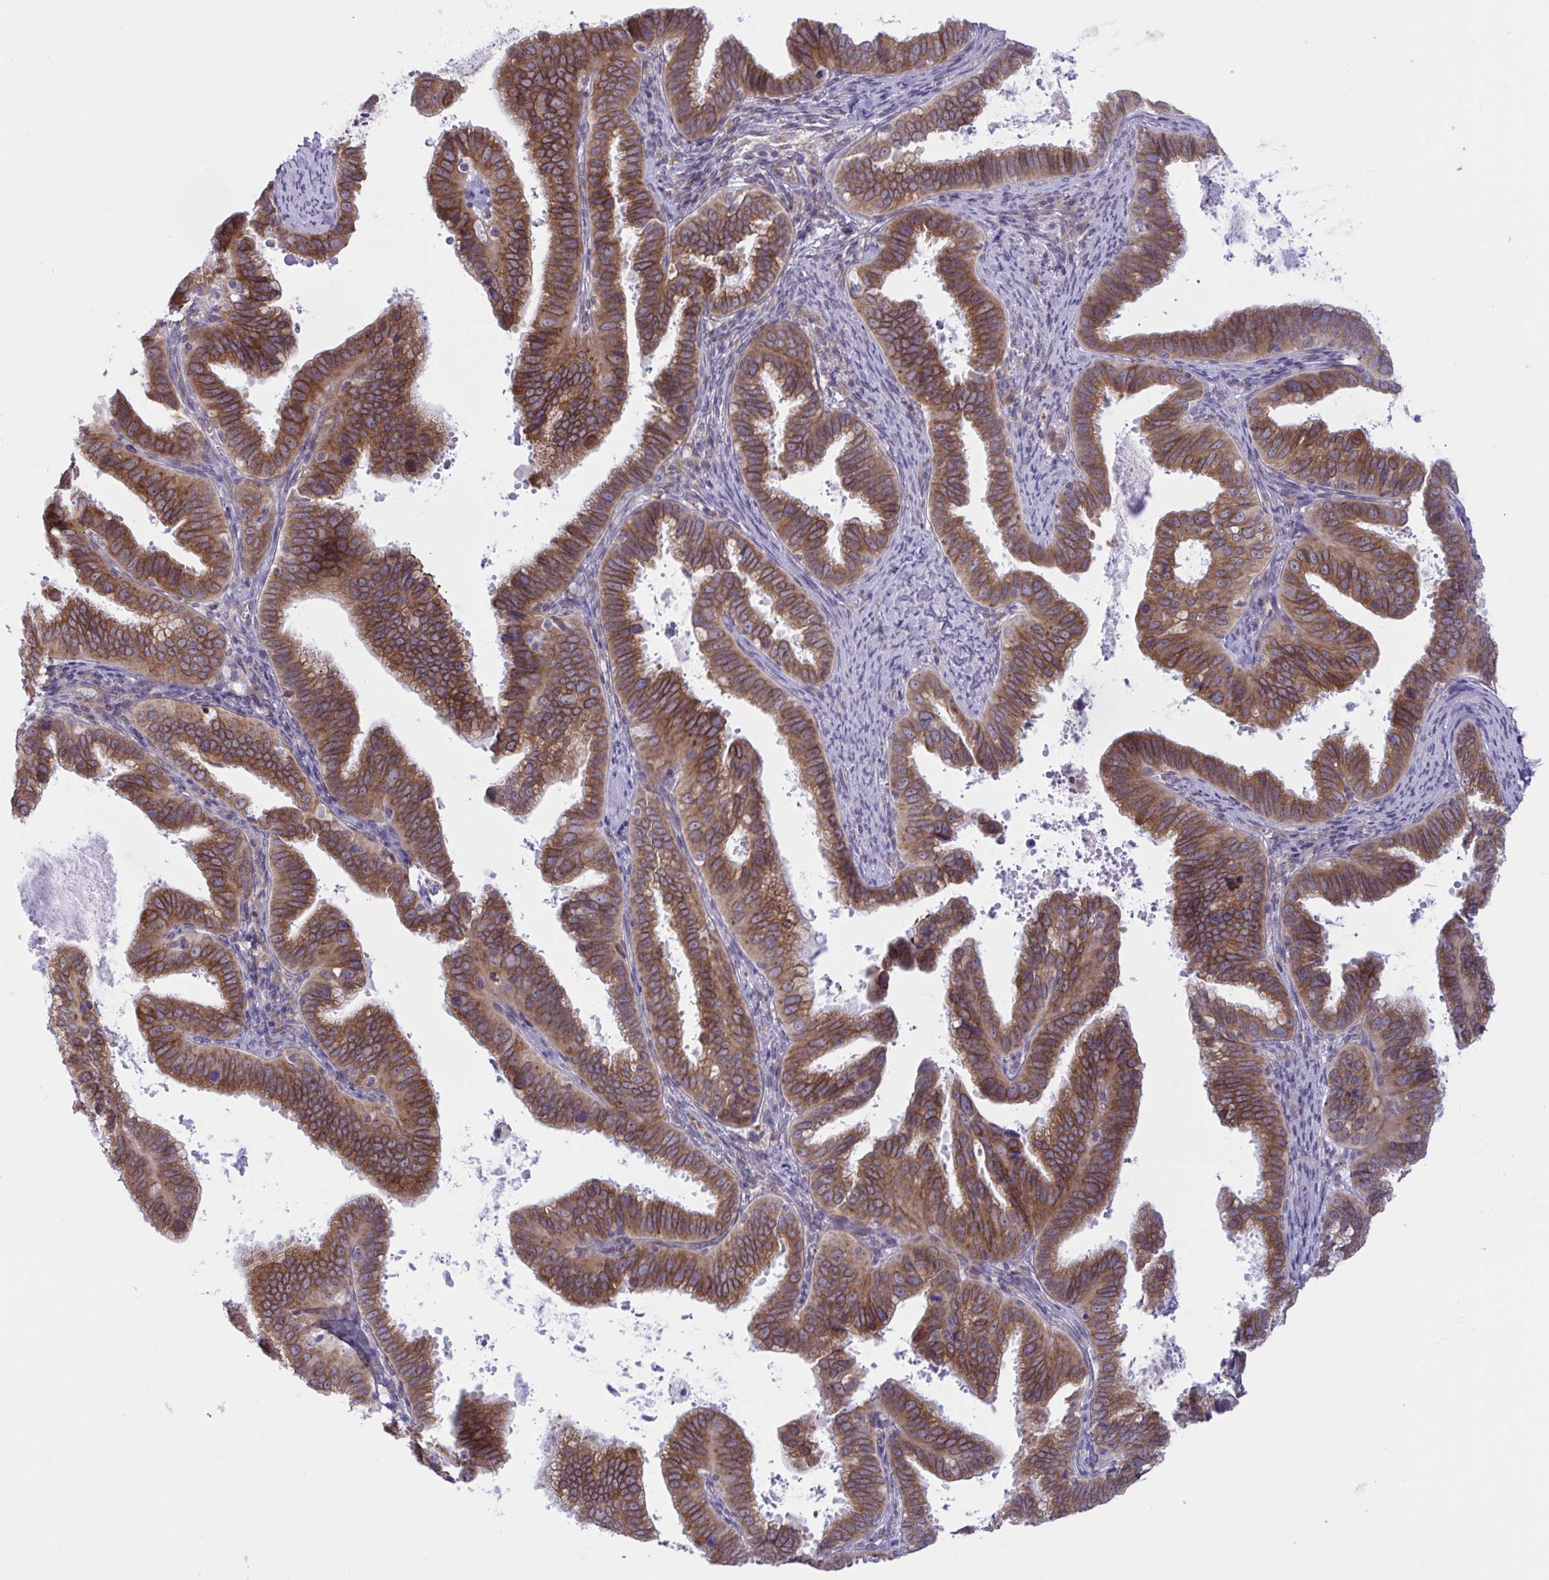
{"staining": {"intensity": "moderate", "quantity": ">75%", "location": "cytoplasmic/membranous"}, "tissue": "cervical cancer", "cell_type": "Tumor cells", "image_type": "cancer", "snomed": [{"axis": "morphology", "description": "Adenocarcinoma, NOS"}, {"axis": "topography", "description": "Cervix"}], "caption": "Protein analysis of cervical cancer (adenocarcinoma) tissue shows moderate cytoplasmic/membranous expression in approximately >75% of tumor cells.", "gene": "CAMLG", "patient": {"sex": "female", "age": 61}}